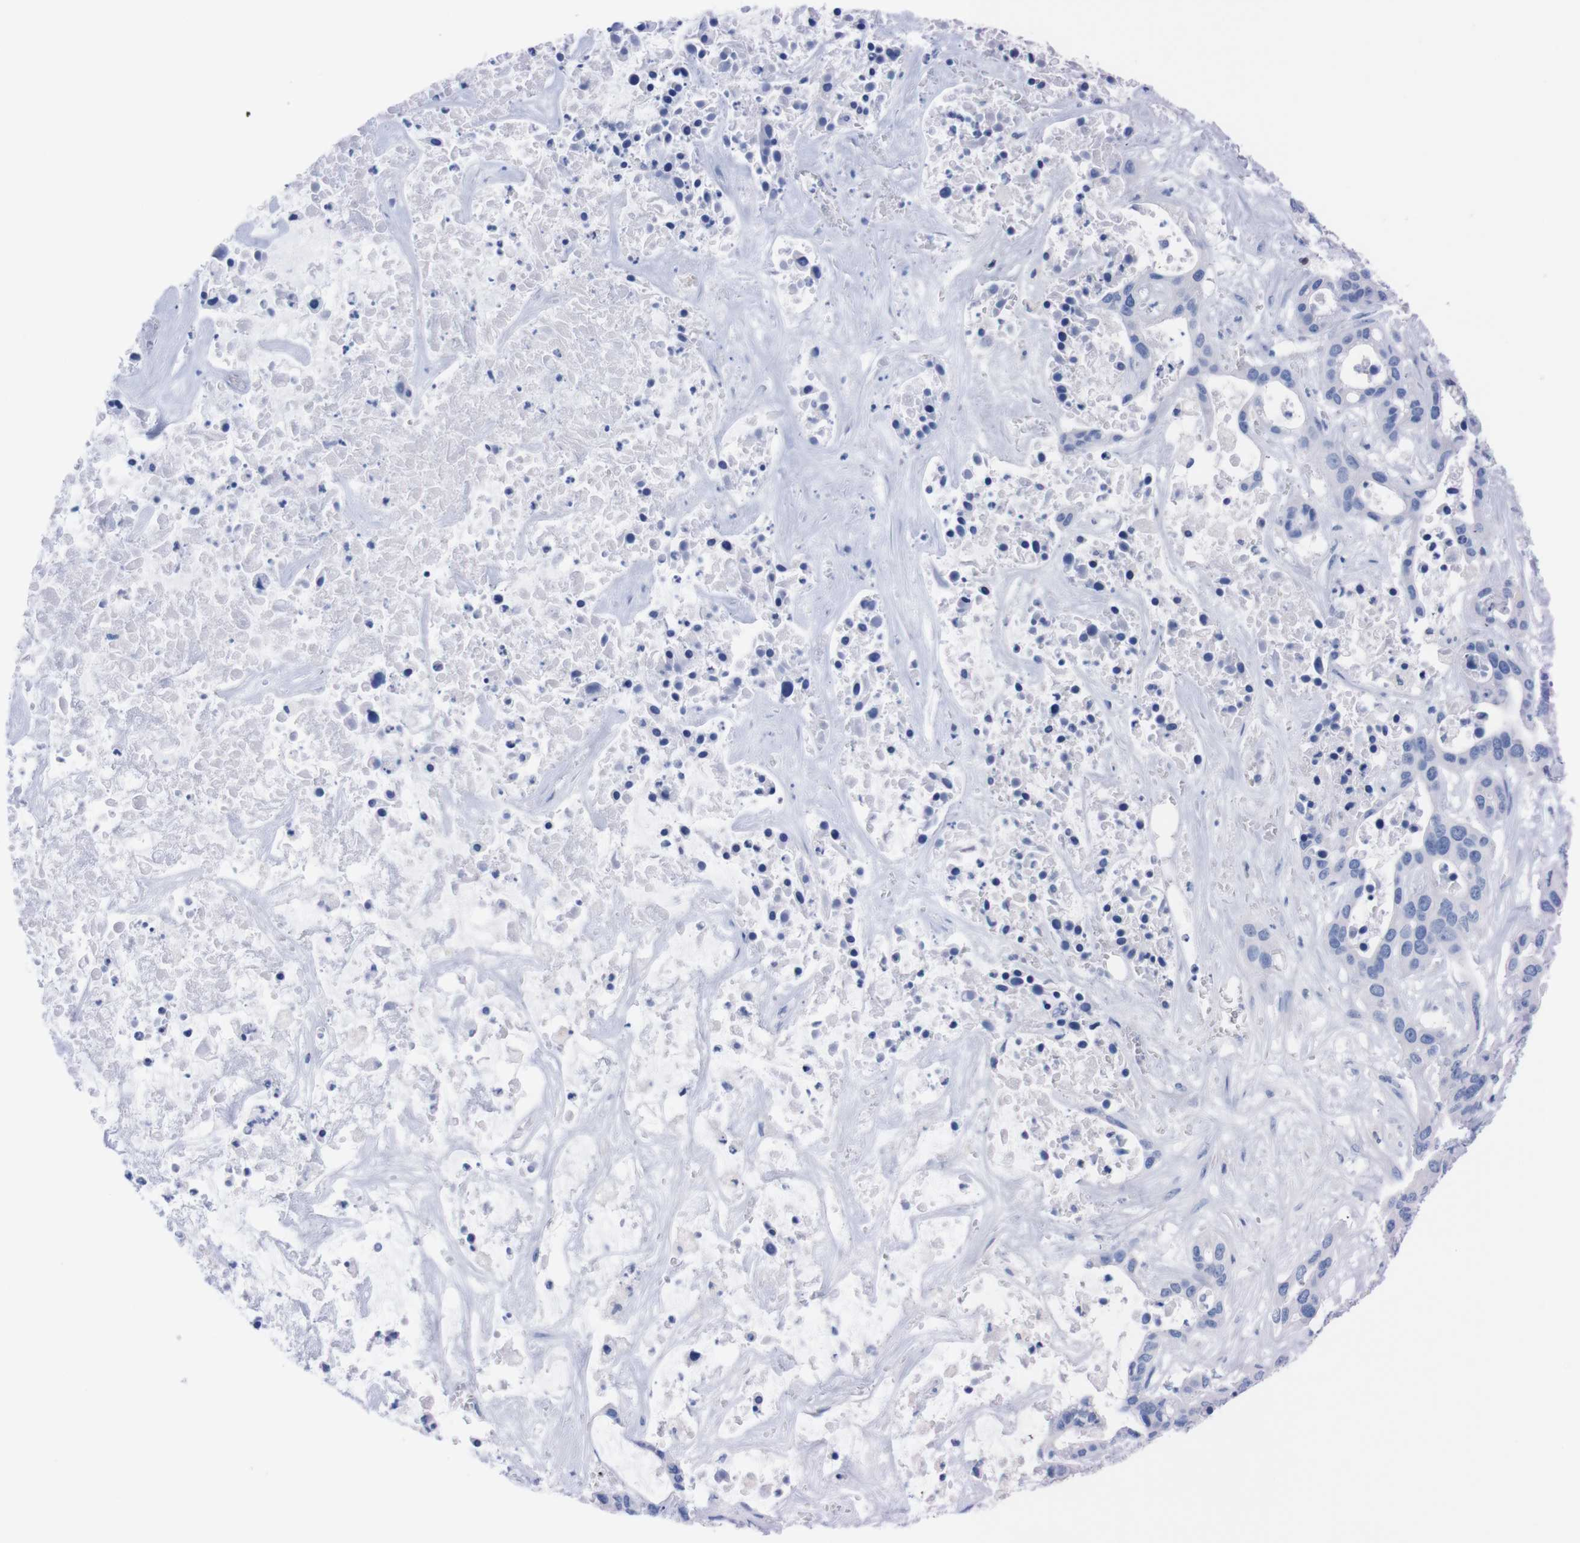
{"staining": {"intensity": "negative", "quantity": "none", "location": "none"}, "tissue": "liver cancer", "cell_type": "Tumor cells", "image_type": "cancer", "snomed": [{"axis": "morphology", "description": "Cholangiocarcinoma"}, {"axis": "topography", "description": "Liver"}], "caption": "An image of liver cancer (cholangiocarcinoma) stained for a protein reveals no brown staining in tumor cells.", "gene": "P2RY12", "patient": {"sex": "female", "age": 65}}